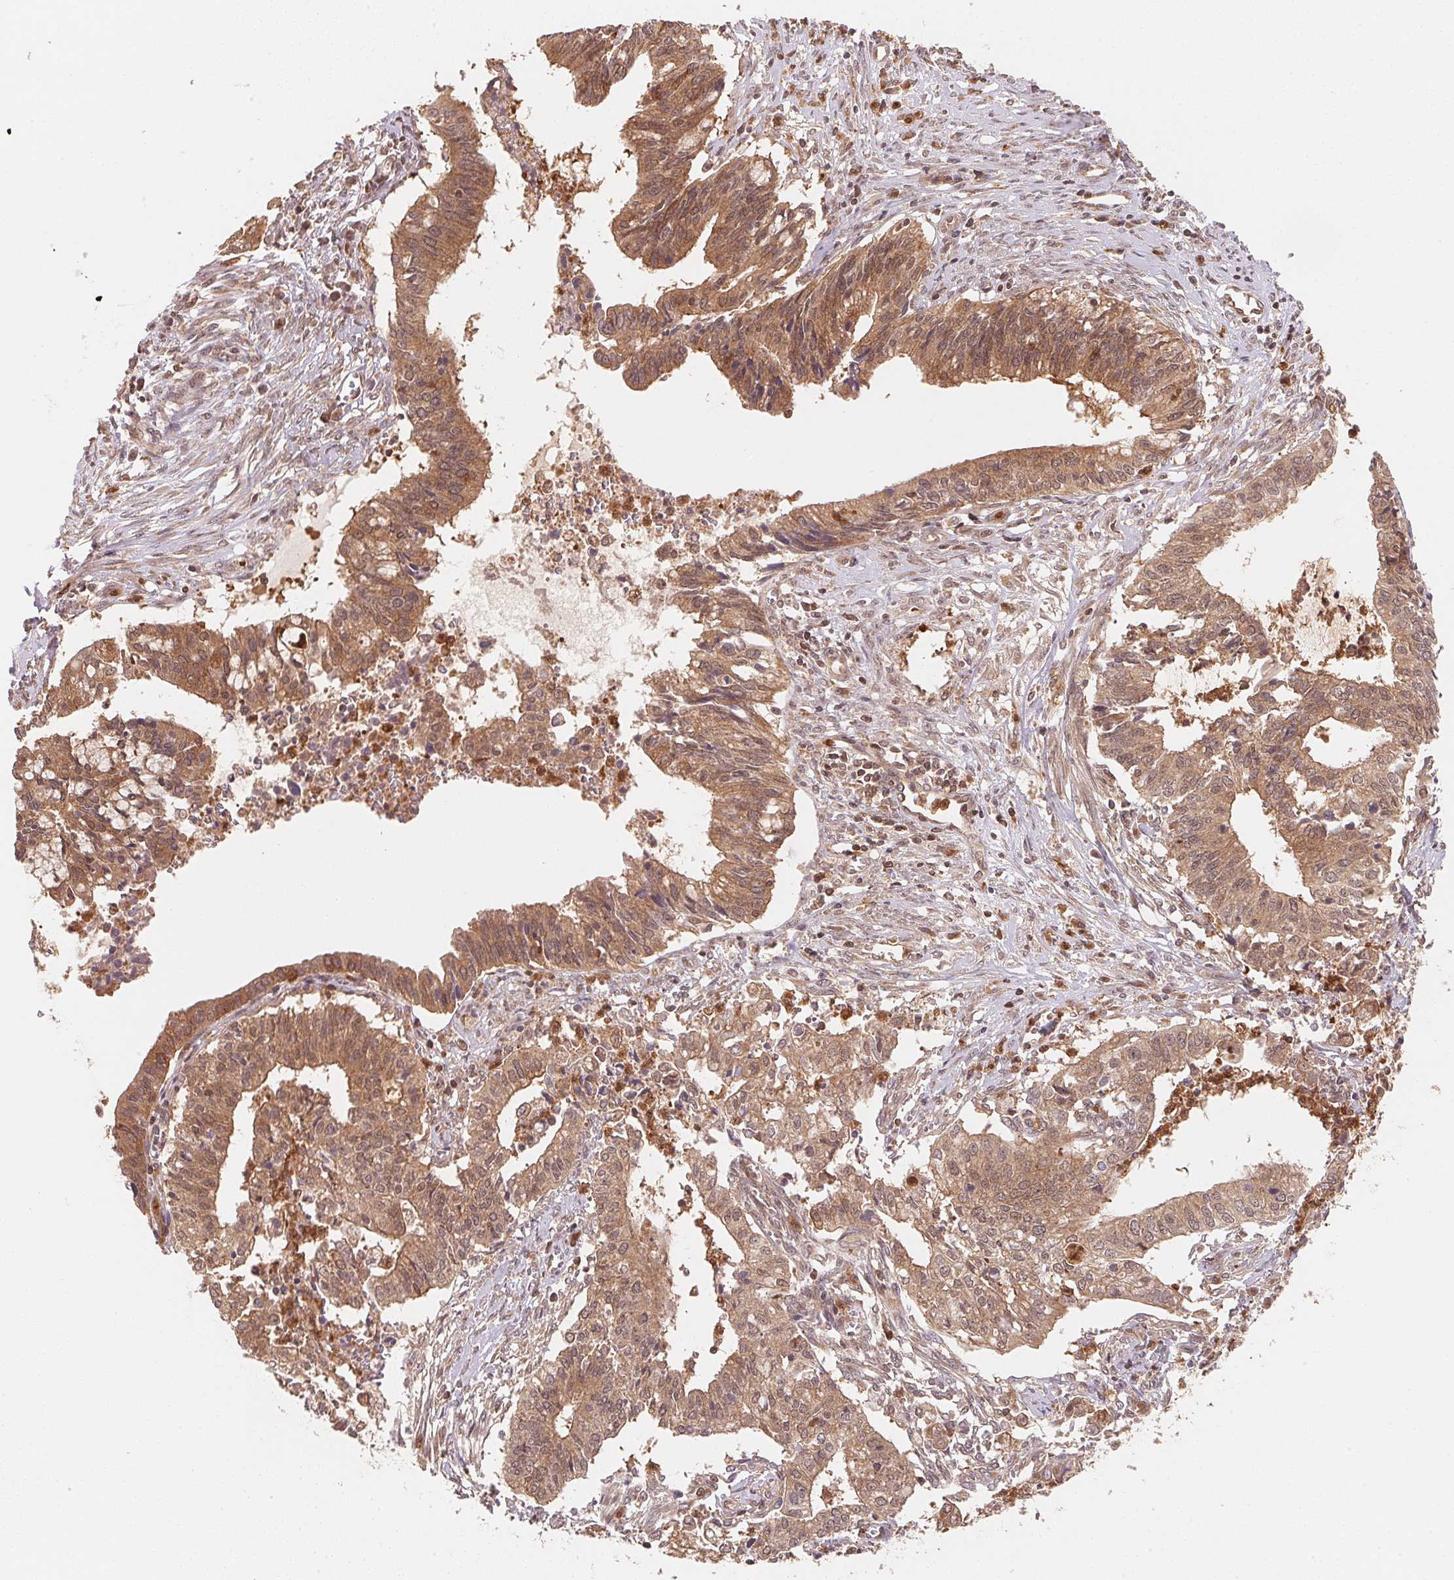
{"staining": {"intensity": "moderate", "quantity": ">75%", "location": "cytoplasmic/membranous,nuclear"}, "tissue": "cervical cancer", "cell_type": "Tumor cells", "image_type": "cancer", "snomed": [{"axis": "morphology", "description": "Adenocarcinoma, NOS"}, {"axis": "topography", "description": "Cervix"}], "caption": "Immunohistochemistry of human adenocarcinoma (cervical) shows medium levels of moderate cytoplasmic/membranous and nuclear expression in about >75% of tumor cells. The staining was performed using DAB (3,3'-diaminobenzidine), with brown indicating positive protein expression. Nuclei are stained blue with hematoxylin.", "gene": "CCDC102B", "patient": {"sex": "female", "age": 44}}